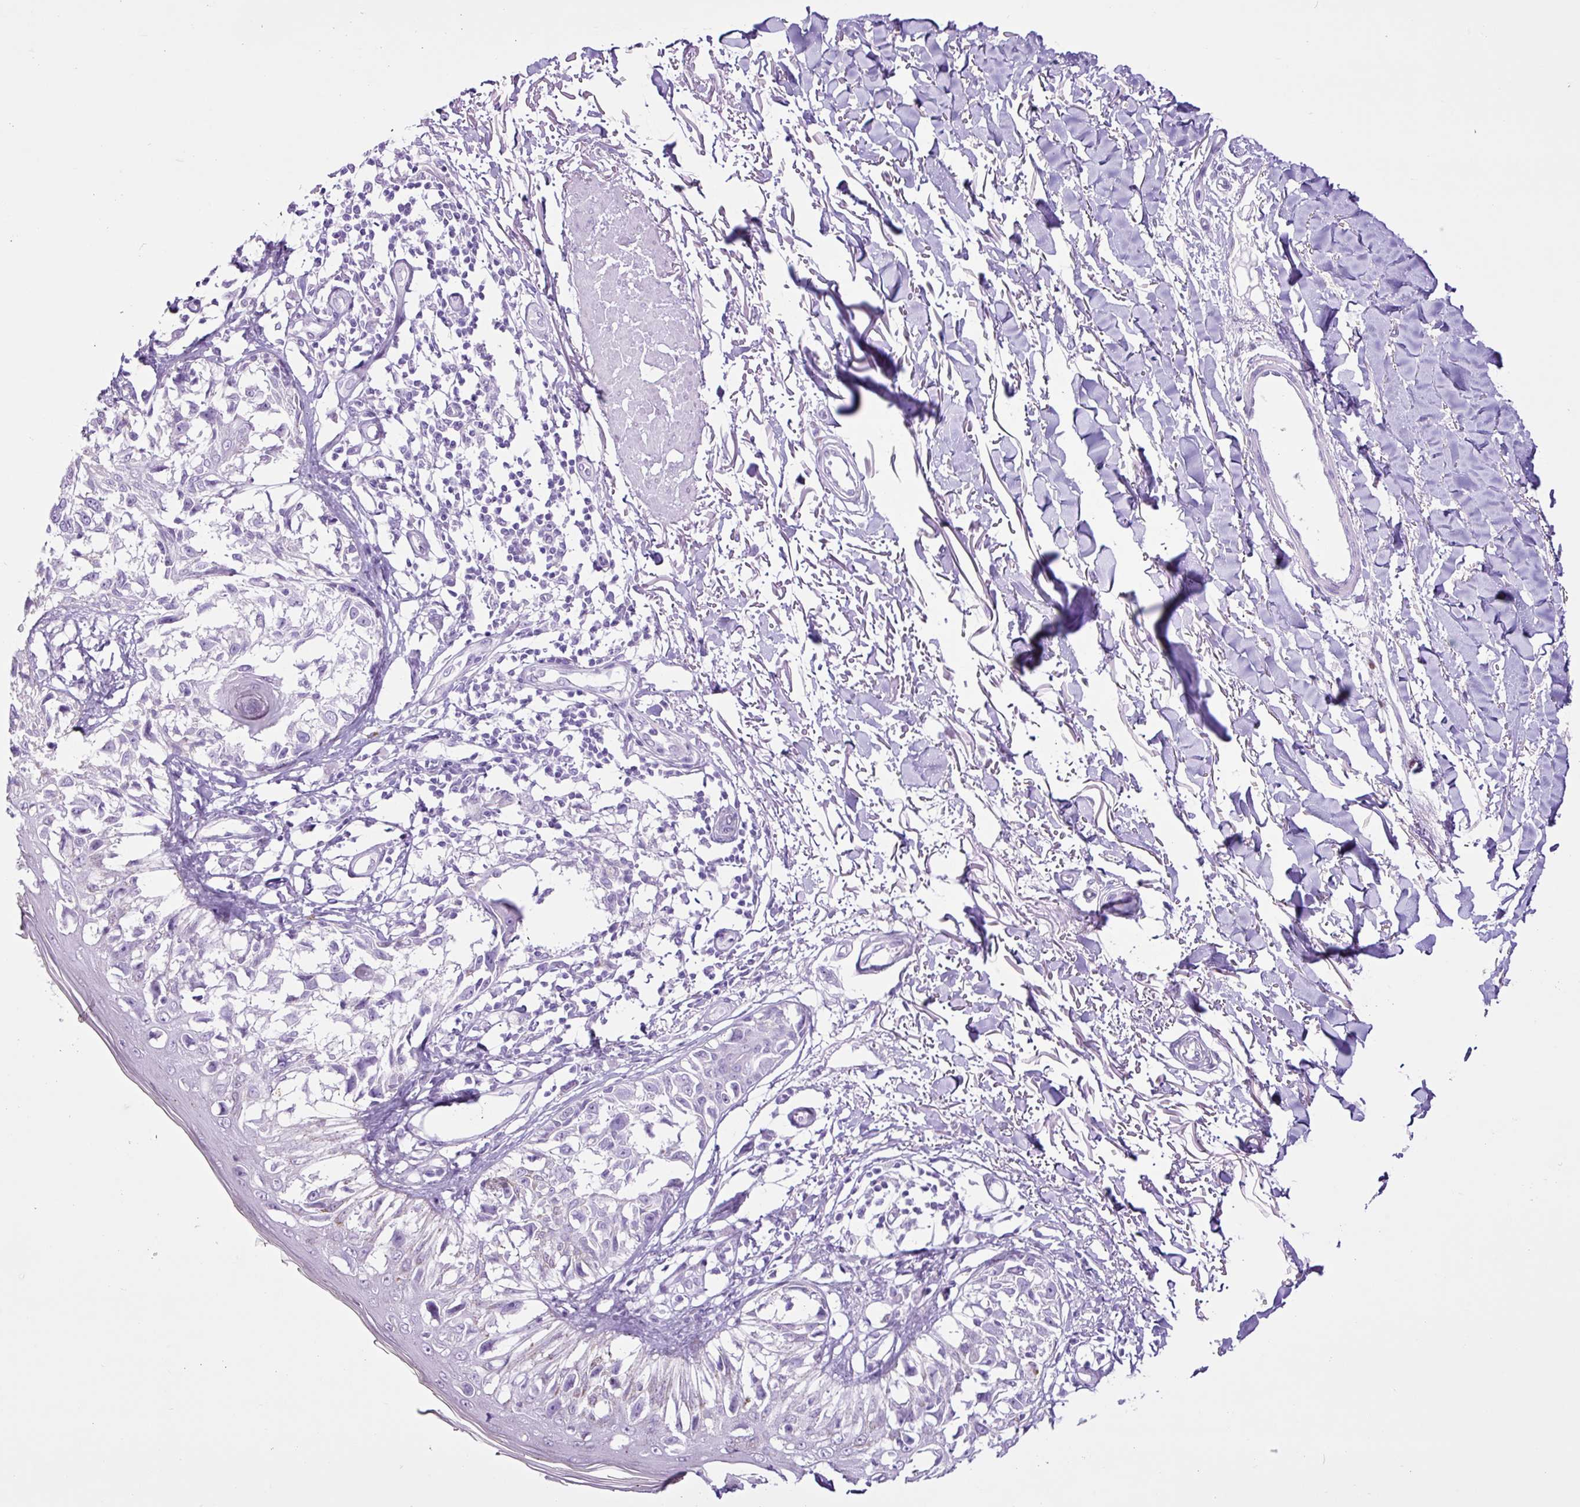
{"staining": {"intensity": "negative", "quantity": "none", "location": "none"}, "tissue": "melanoma", "cell_type": "Tumor cells", "image_type": "cancer", "snomed": [{"axis": "morphology", "description": "Malignant melanoma, NOS"}, {"axis": "topography", "description": "Skin"}], "caption": "IHC of human melanoma demonstrates no positivity in tumor cells.", "gene": "PGR", "patient": {"sex": "male", "age": 73}}